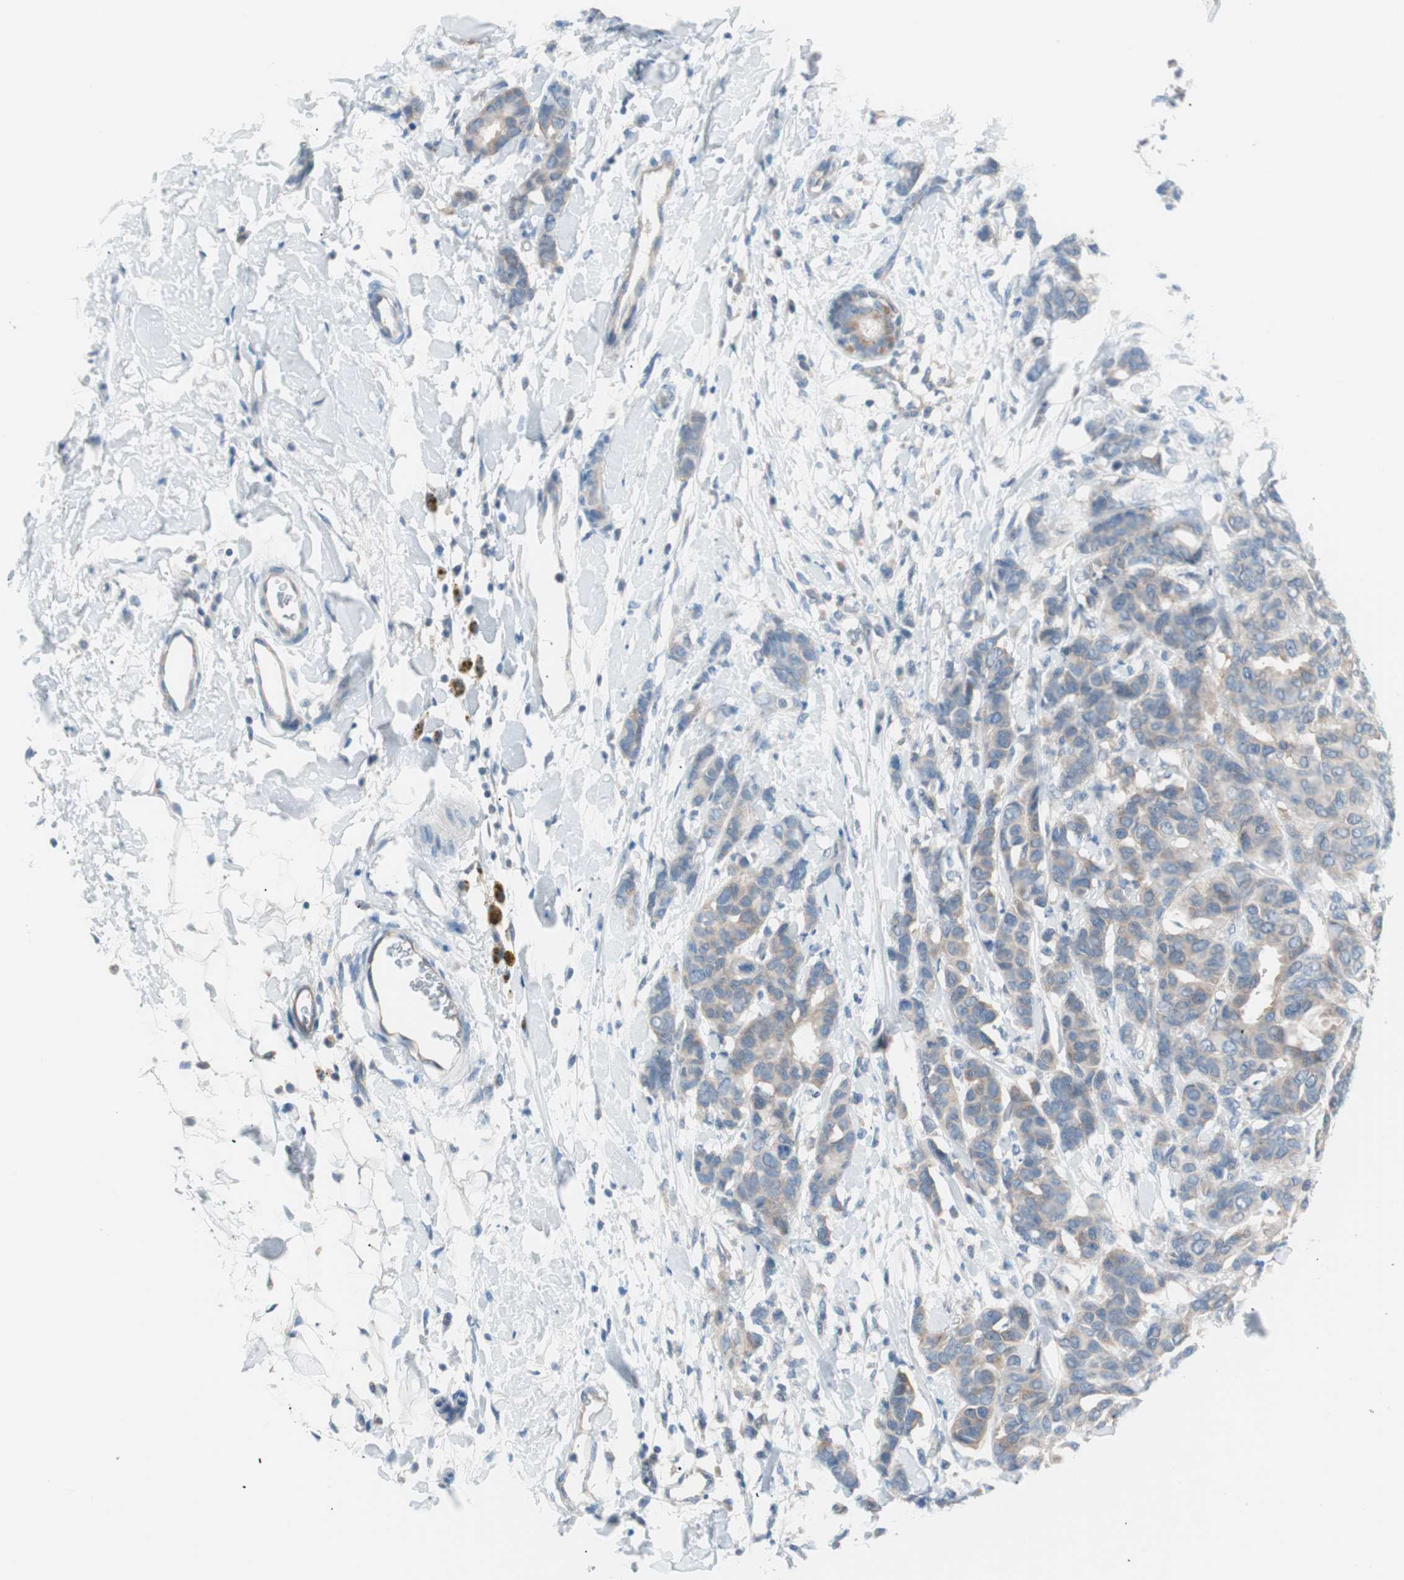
{"staining": {"intensity": "moderate", "quantity": "25%-75%", "location": "cytoplasmic/membranous"}, "tissue": "breast cancer", "cell_type": "Tumor cells", "image_type": "cancer", "snomed": [{"axis": "morphology", "description": "Duct carcinoma"}, {"axis": "topography", "description": "Breast"}], "caption": "Immunohistochemical staining of human breast cancer (intraductal carcinoma) displays moderate cytoplasmic/membranous protein staining in approximately 25%-75% of tumor cells.", "gene": "VIL1", "patient": {"sex": "female", "age": 87}}